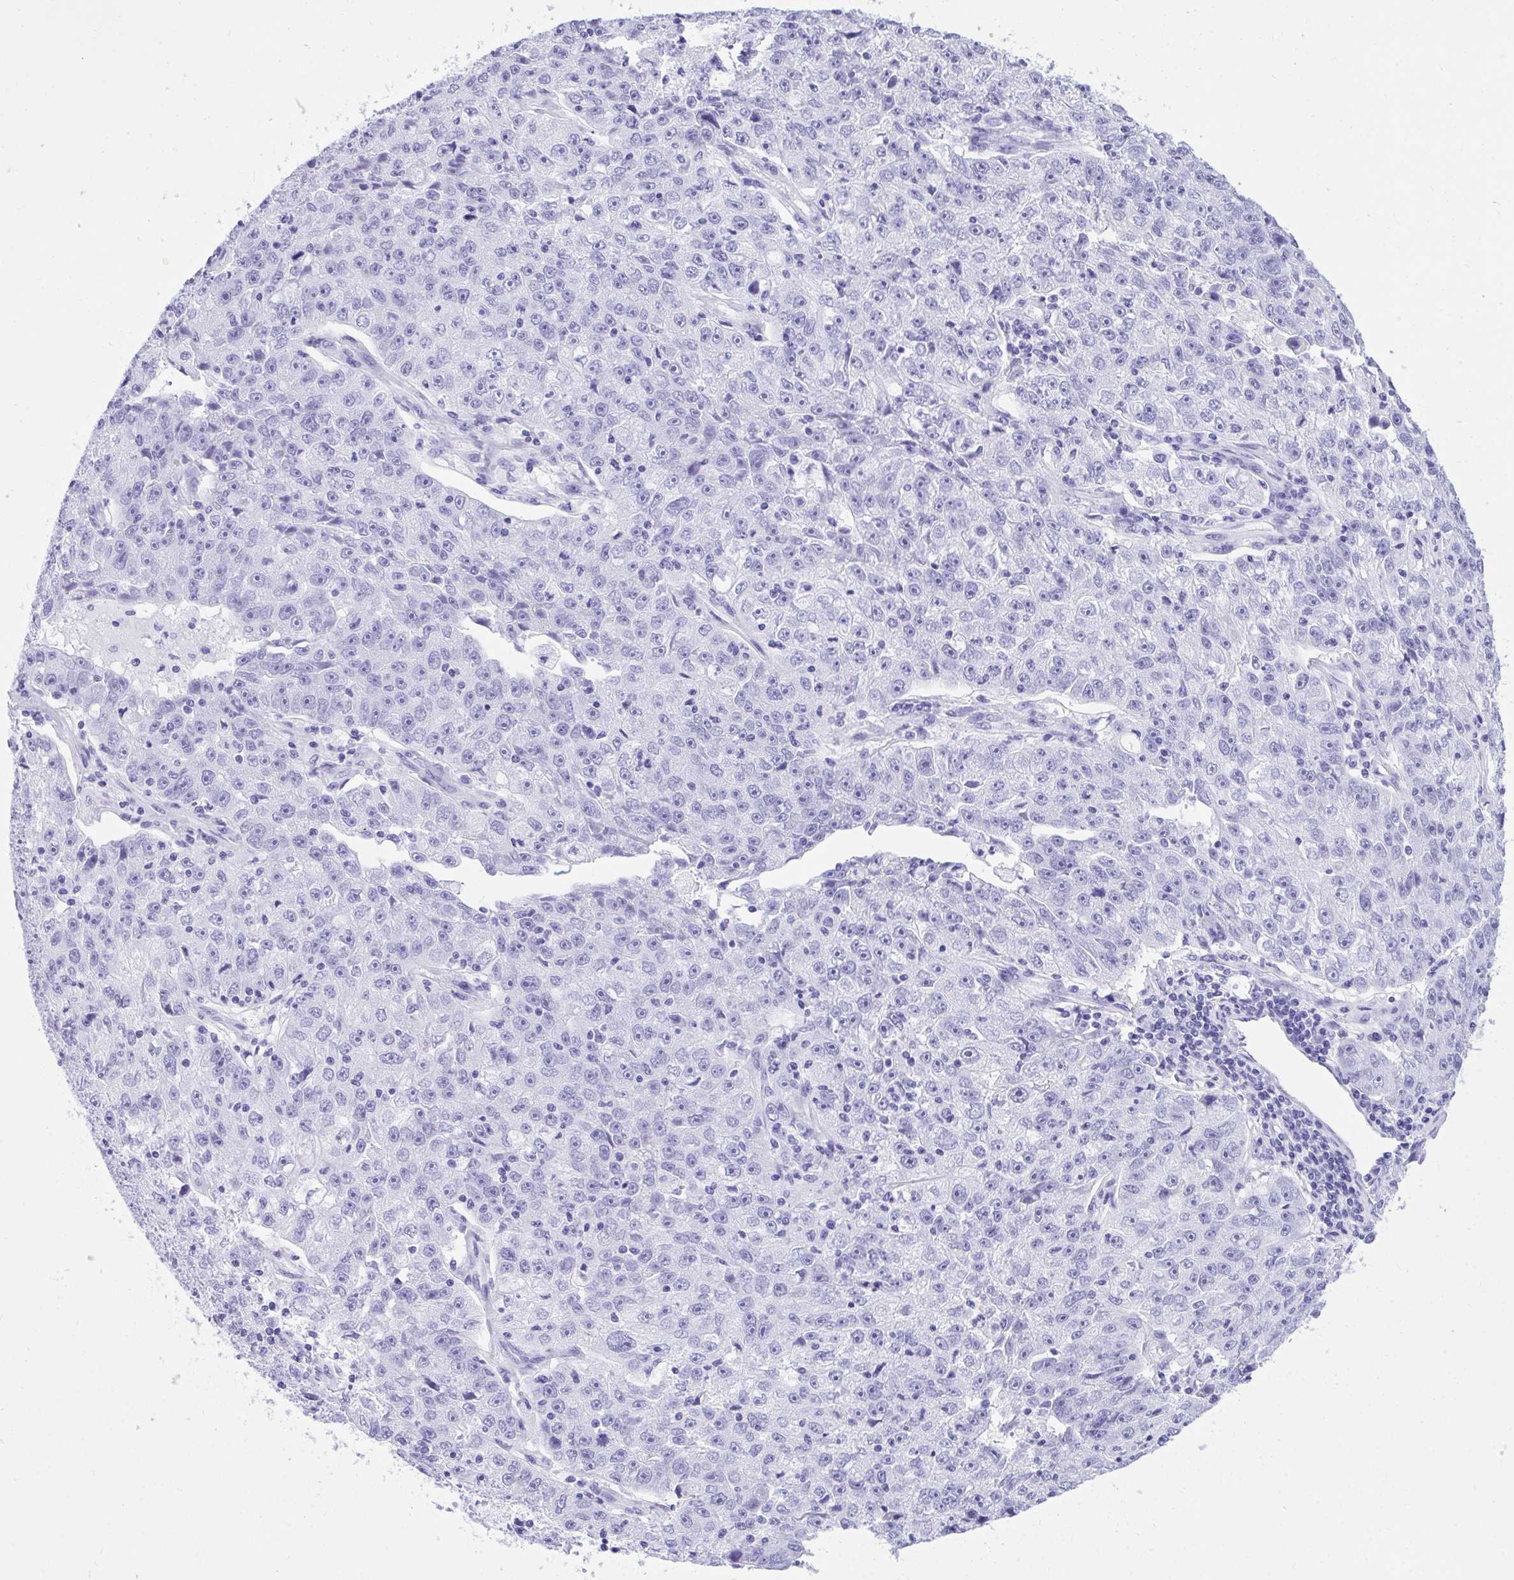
{"staining": {"intensity": "negative", "quantity": "none", "location": "none"}, "tissue": "lung cancer", "cell_type": "Tumor cells", "image_type": "cancer", "snomed": [{"axis": "morphology", "description": "Normal morphology"}, {"axis": "morphology", "description": "Adenocarcinoma, NOS"}, {"axis": "topography", "description": "Lymph node"}, {"axis": "topography", "description": "Lung"}], "caption": "The micrograph displays no significant positivity in tumor cells of adenocarcinoma (lung).", "gene": "TLN2", "patient": {"sex": "female", "age": 57}}